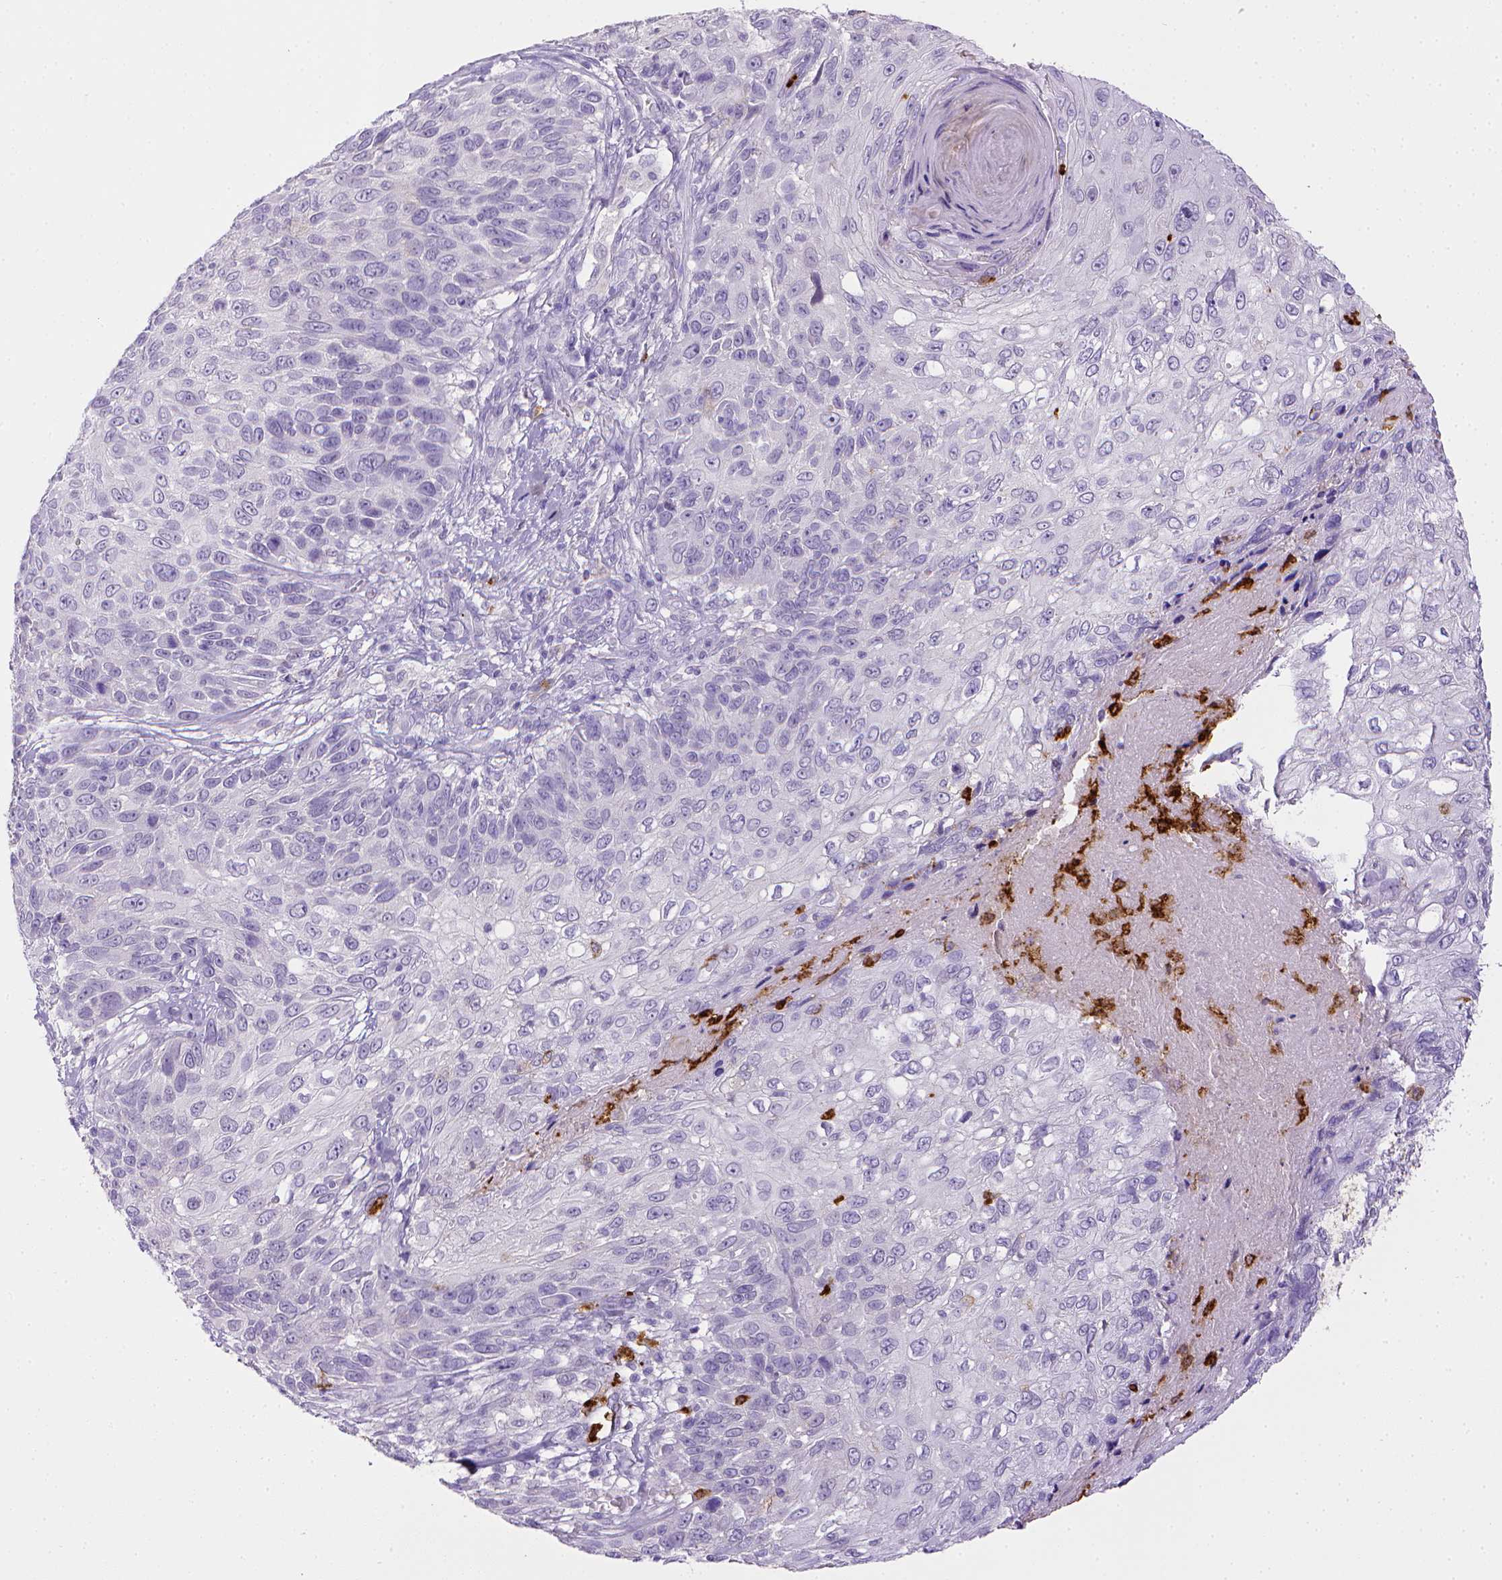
{"staining": {"intensity": "negative", "quantity": "none", "location": "none"}, "tissue": "skin cancer", "cell_type": "Tumor cells", "image_type": "cancer", "snomed": [{"axis": "morphology", "description": "Squamous cell carcinoma, NOS"}, {"axis": "topography", "description": "Skin"}], "caption": "A histopathology image of human skin squamous cell carcinoma is negative for staining in tumor cells. (Immunohistochemistry, brightfield microscopy, high magnification).", "gene": "ITGAM", "patient": {"sex": "male", "age": 92}}